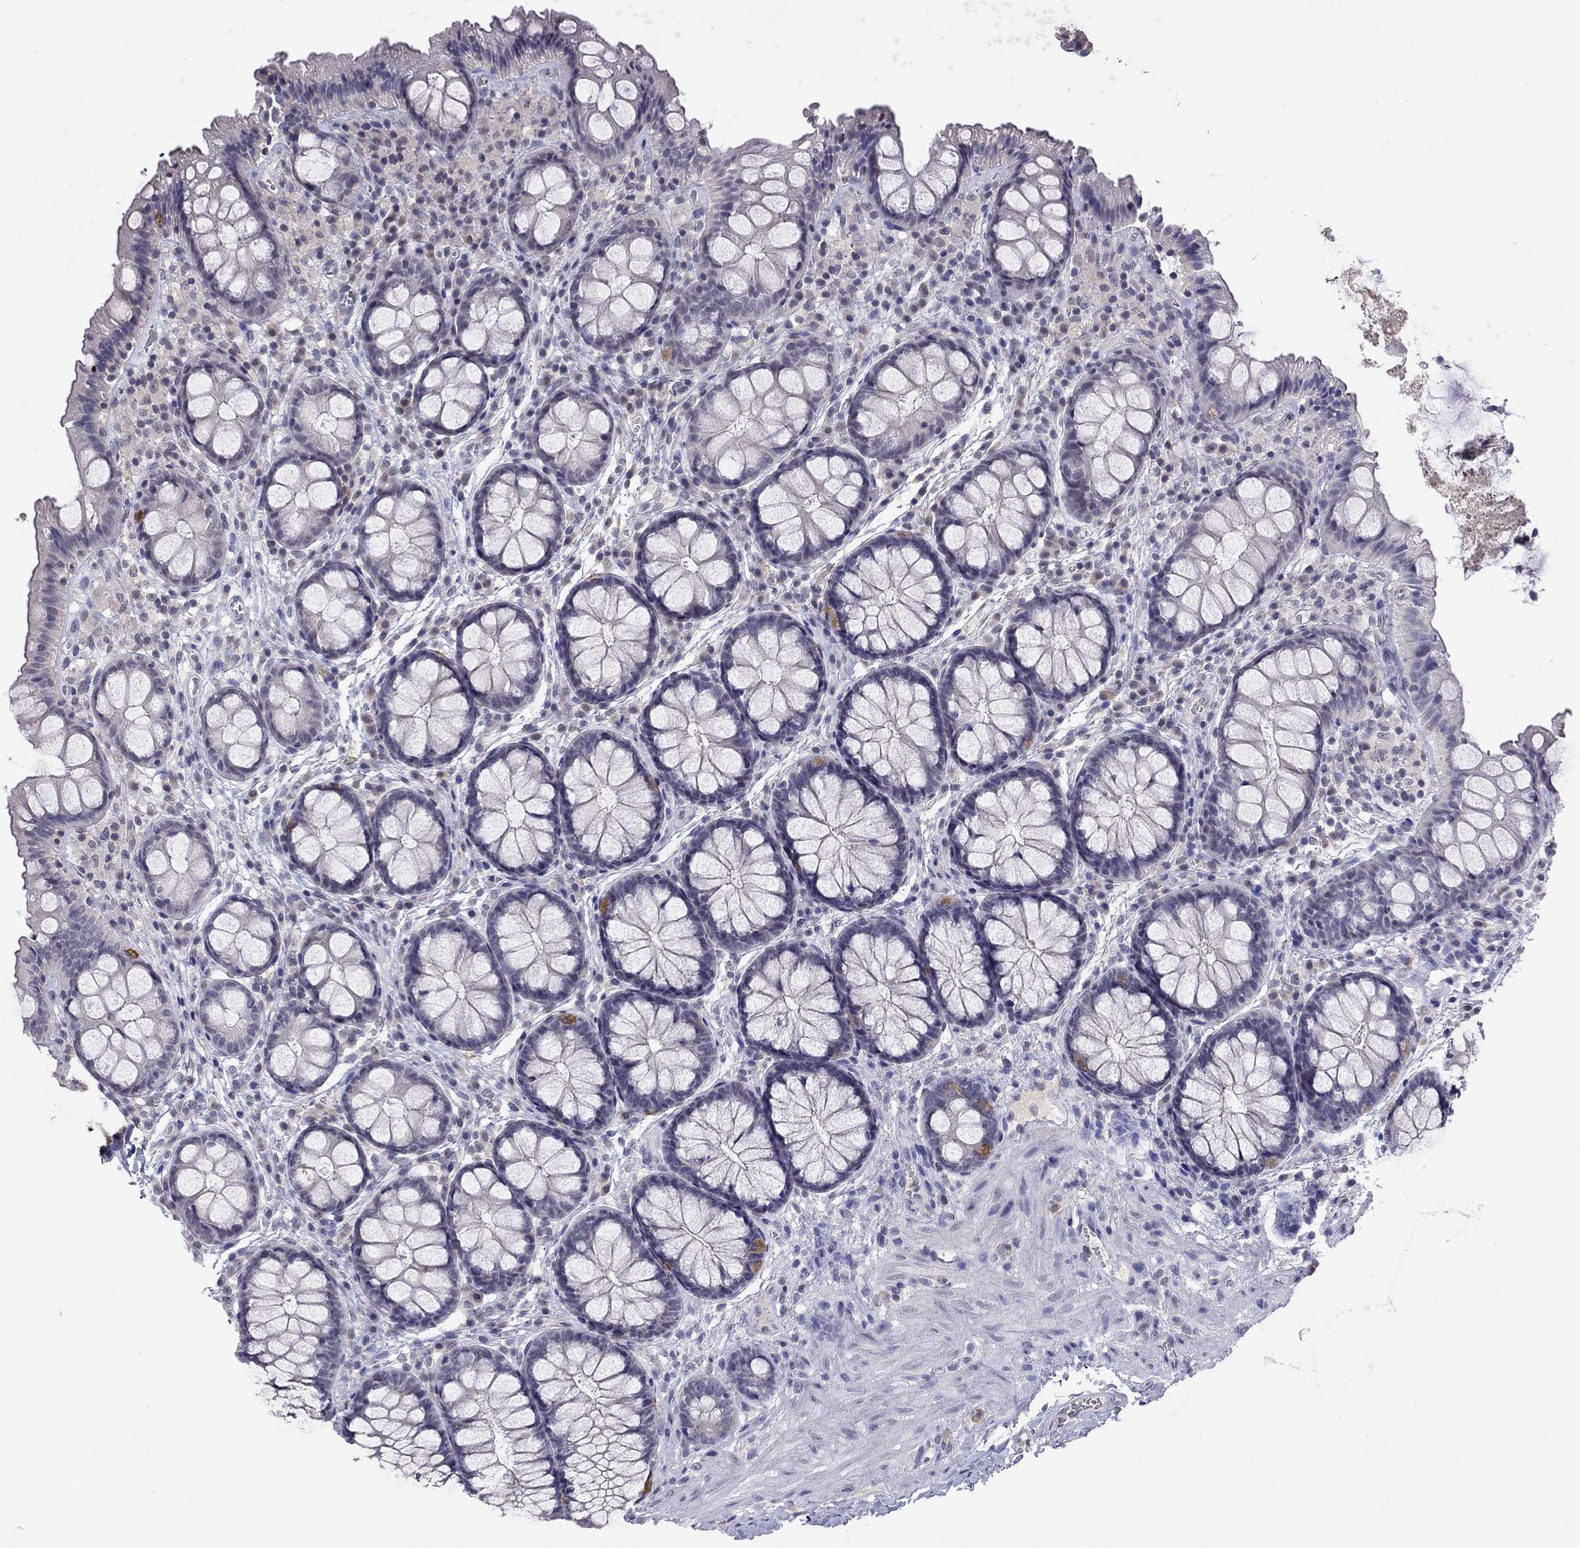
{"staining": {"intensity": "negative", "quantity": "none", "location": "none"}, "tissue": "colon", "cell_type": "Endothelial cells", "image_type": "normal", "snomed": [{"axis": "morphology", "description": "Normal tissue, NOS"}, {"axis": "topography", "description": "Colon"}], "caption": "IHC micrograph of benign colon: colon stained with DAB (3,3'-diaminobenzidine) reveals no significant protein expression in endothelial cells.", "gene": "WNK3", "patient": {"sex": "female", "age": 86}}